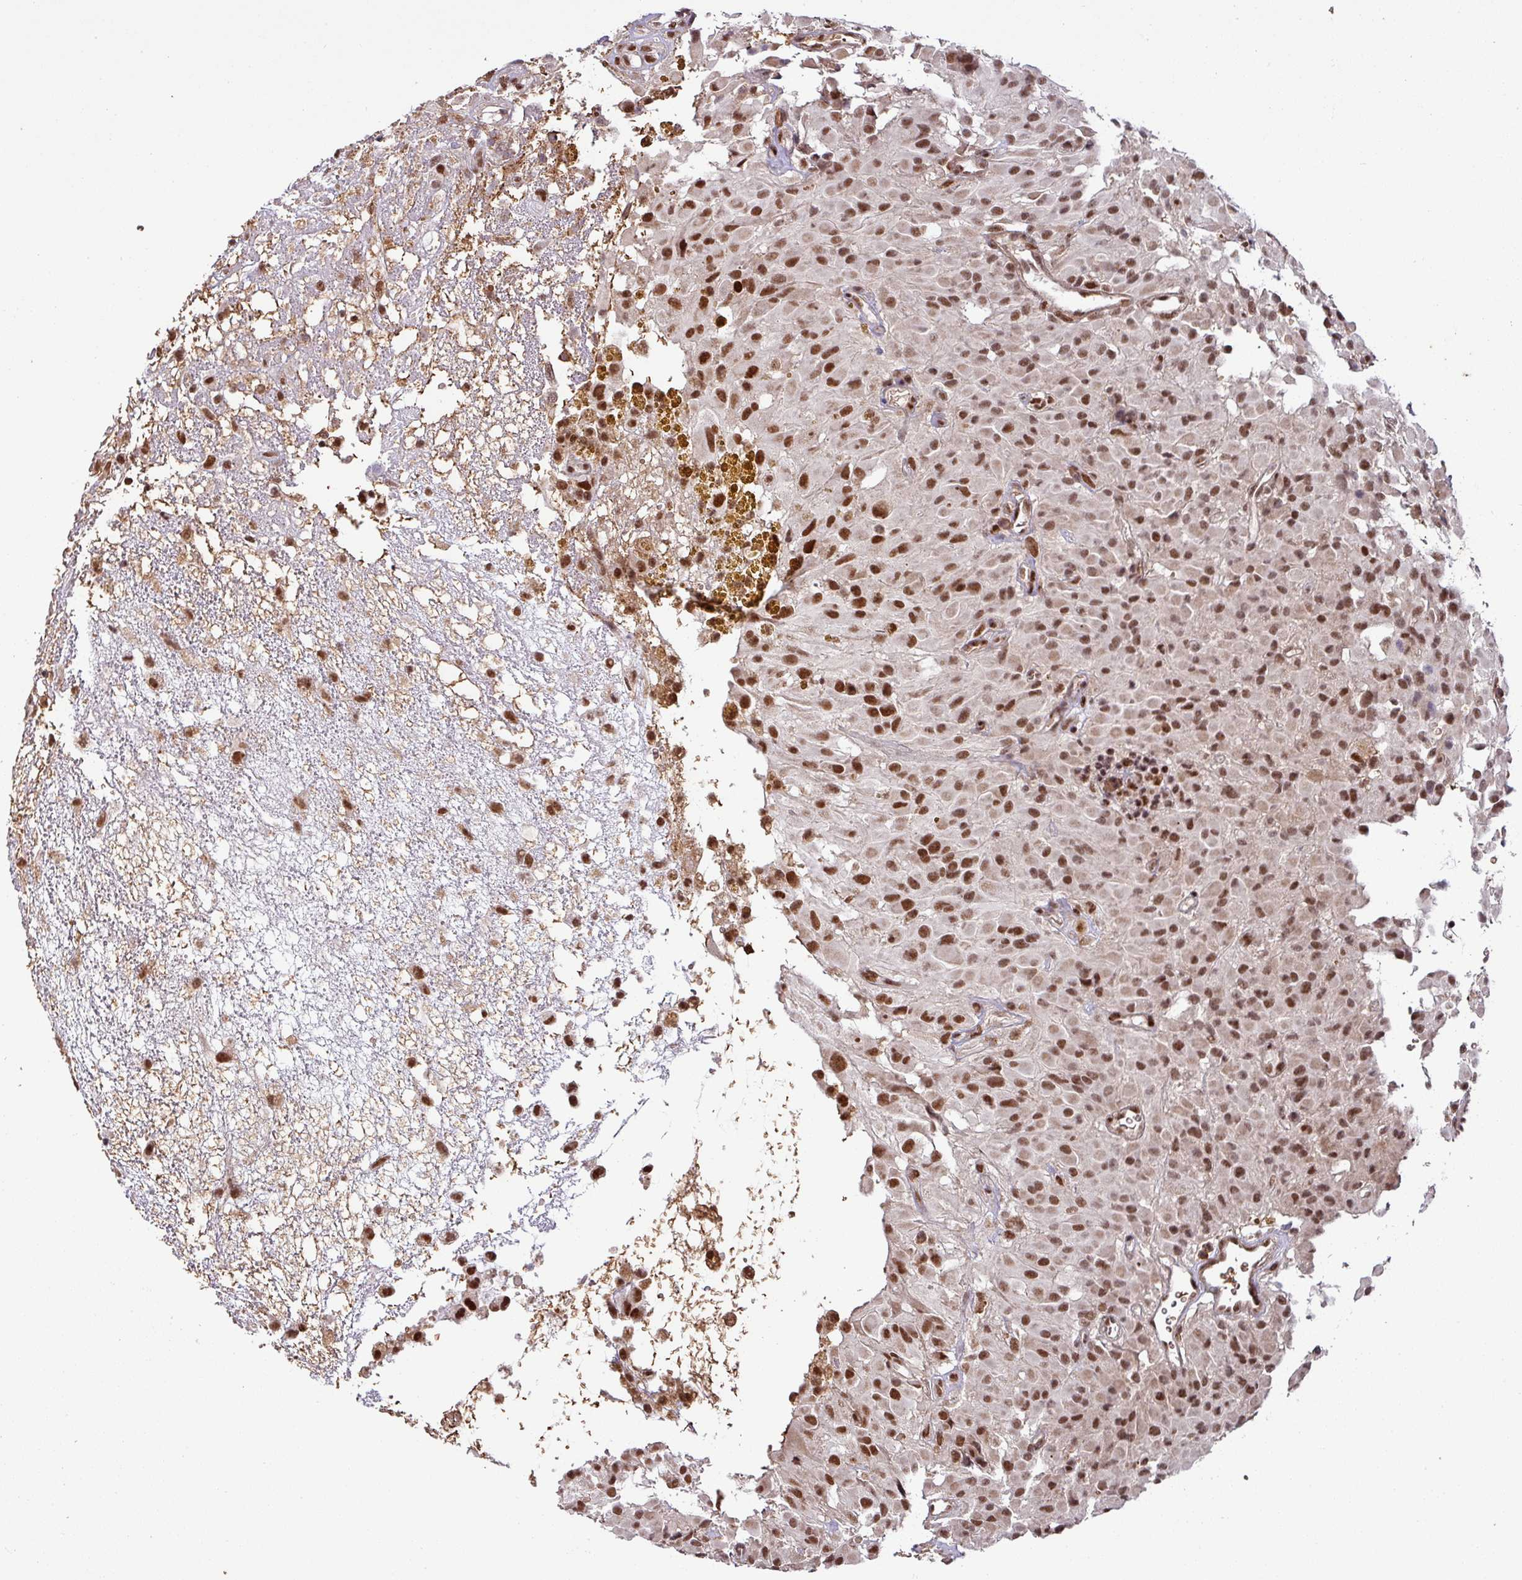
{"staining": {"intensity": "strong", "quantity": ">75%", "location": "nuclear"}, "tissue": "glioma", "cell_type": "Tumor cells", "image_type": "cancer", "snomed": [{"axis": "morphology", "description": "Glioma, malignant, High grade"}, {"axis": "topography", "description": "Brain"}], "caption": "High-grade glioma (malignant) stained for a protein (brown) reveals strong nuclear positive positivity in about >75% of tumor cells.", "gene": "PHF23", "patient": {"sex": "female", "age": 59}}